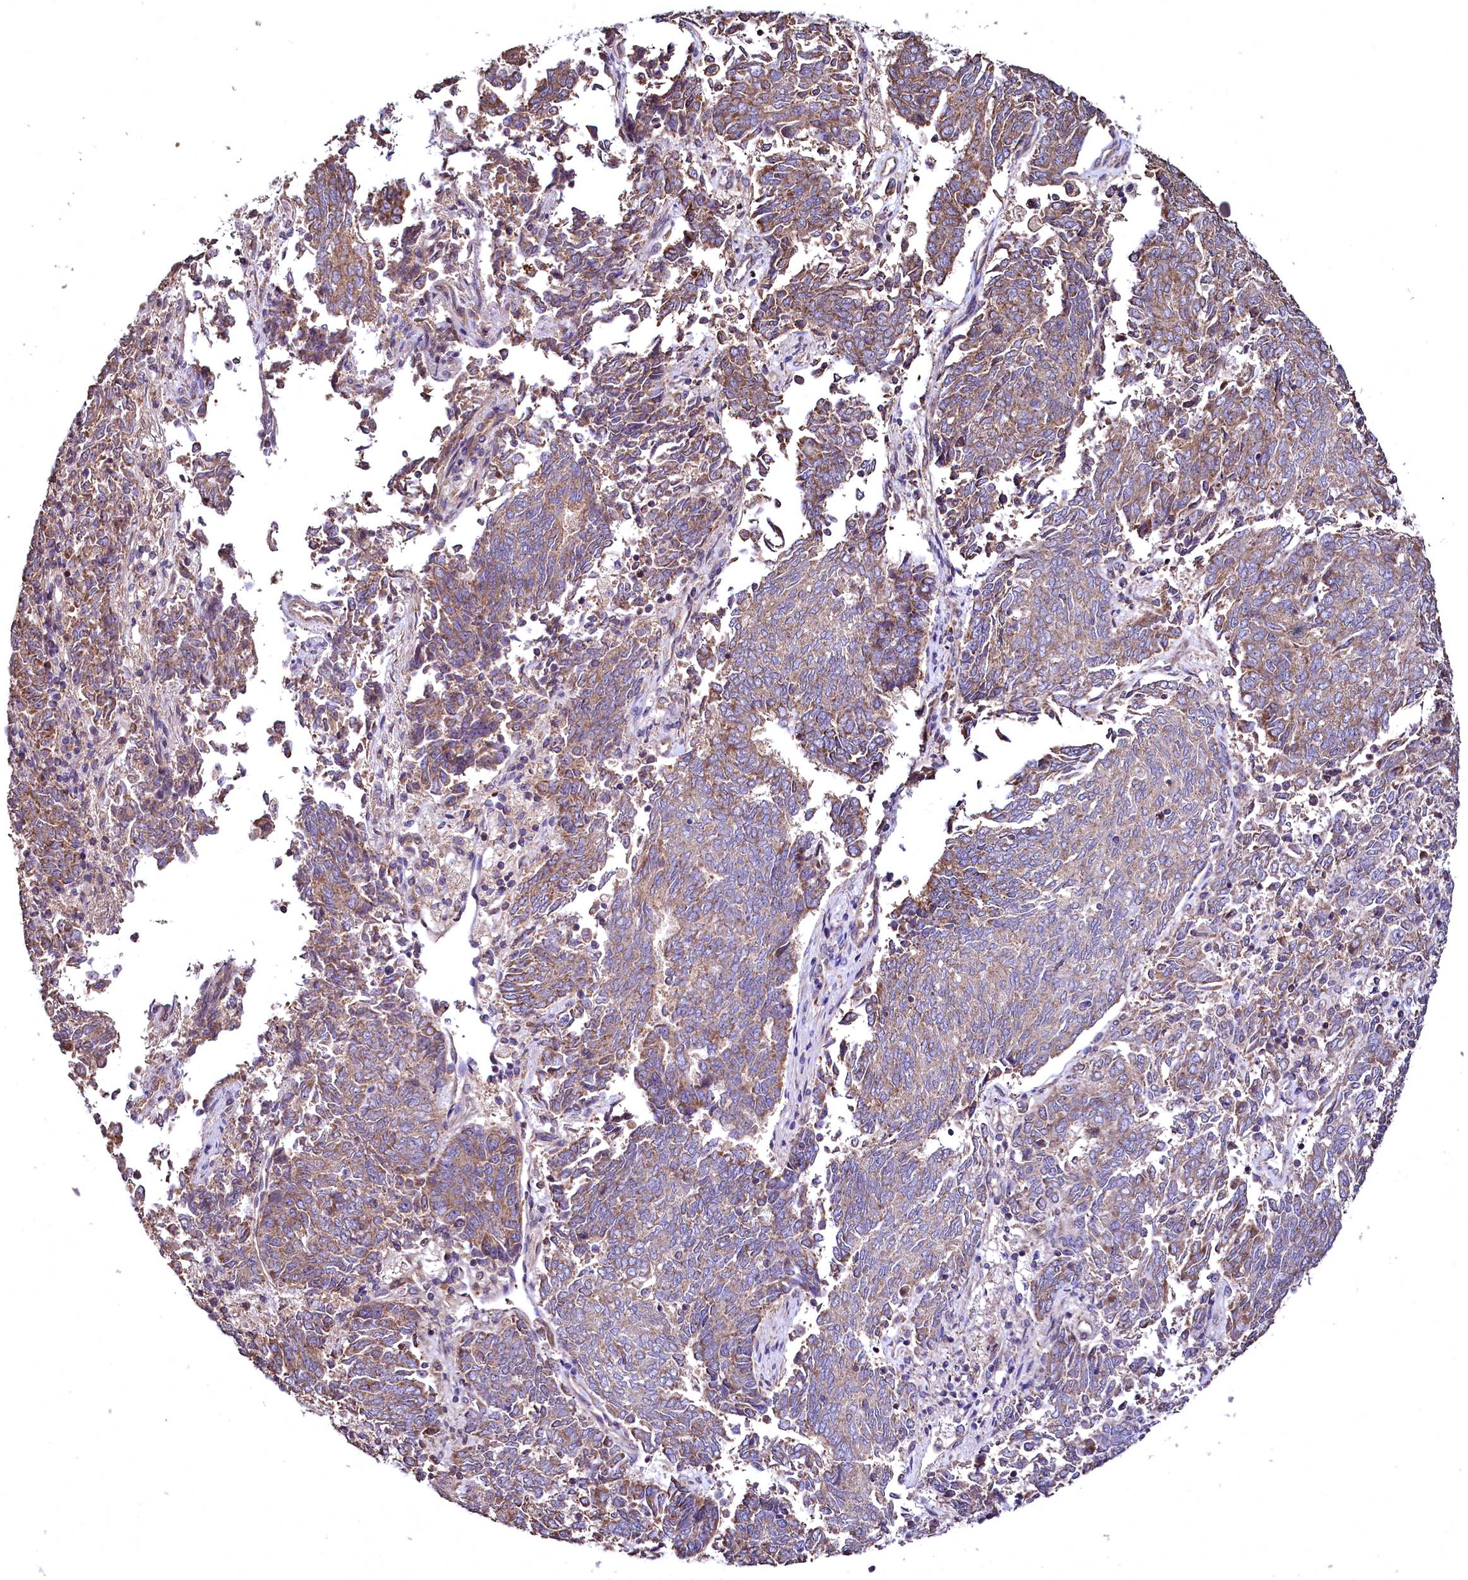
{"staining": {"intensity": "moderate", "quantity": ">75%", "location": "cytoplasmic/membranous"}, "tissue": "endometrial cancer", "cell_type": "Tumor cells", "image_type": "cancer", "snomed": [{"axis": "morphology", "description": "Adenocarcinoma, NOS"}, {"axis": "topography", "description": "Endometrium"}], "caption": "Immunohistochemical staining of endometrial cancer (adenocarcinoma) reveals moderate cytoplasmic/membranous protein expression in approximately >75% of tumor cells. (IHC, brightfield microscopy, high magnification).", "gene": "TBCEL", "patient": {"sex": "female", "age": 80}}